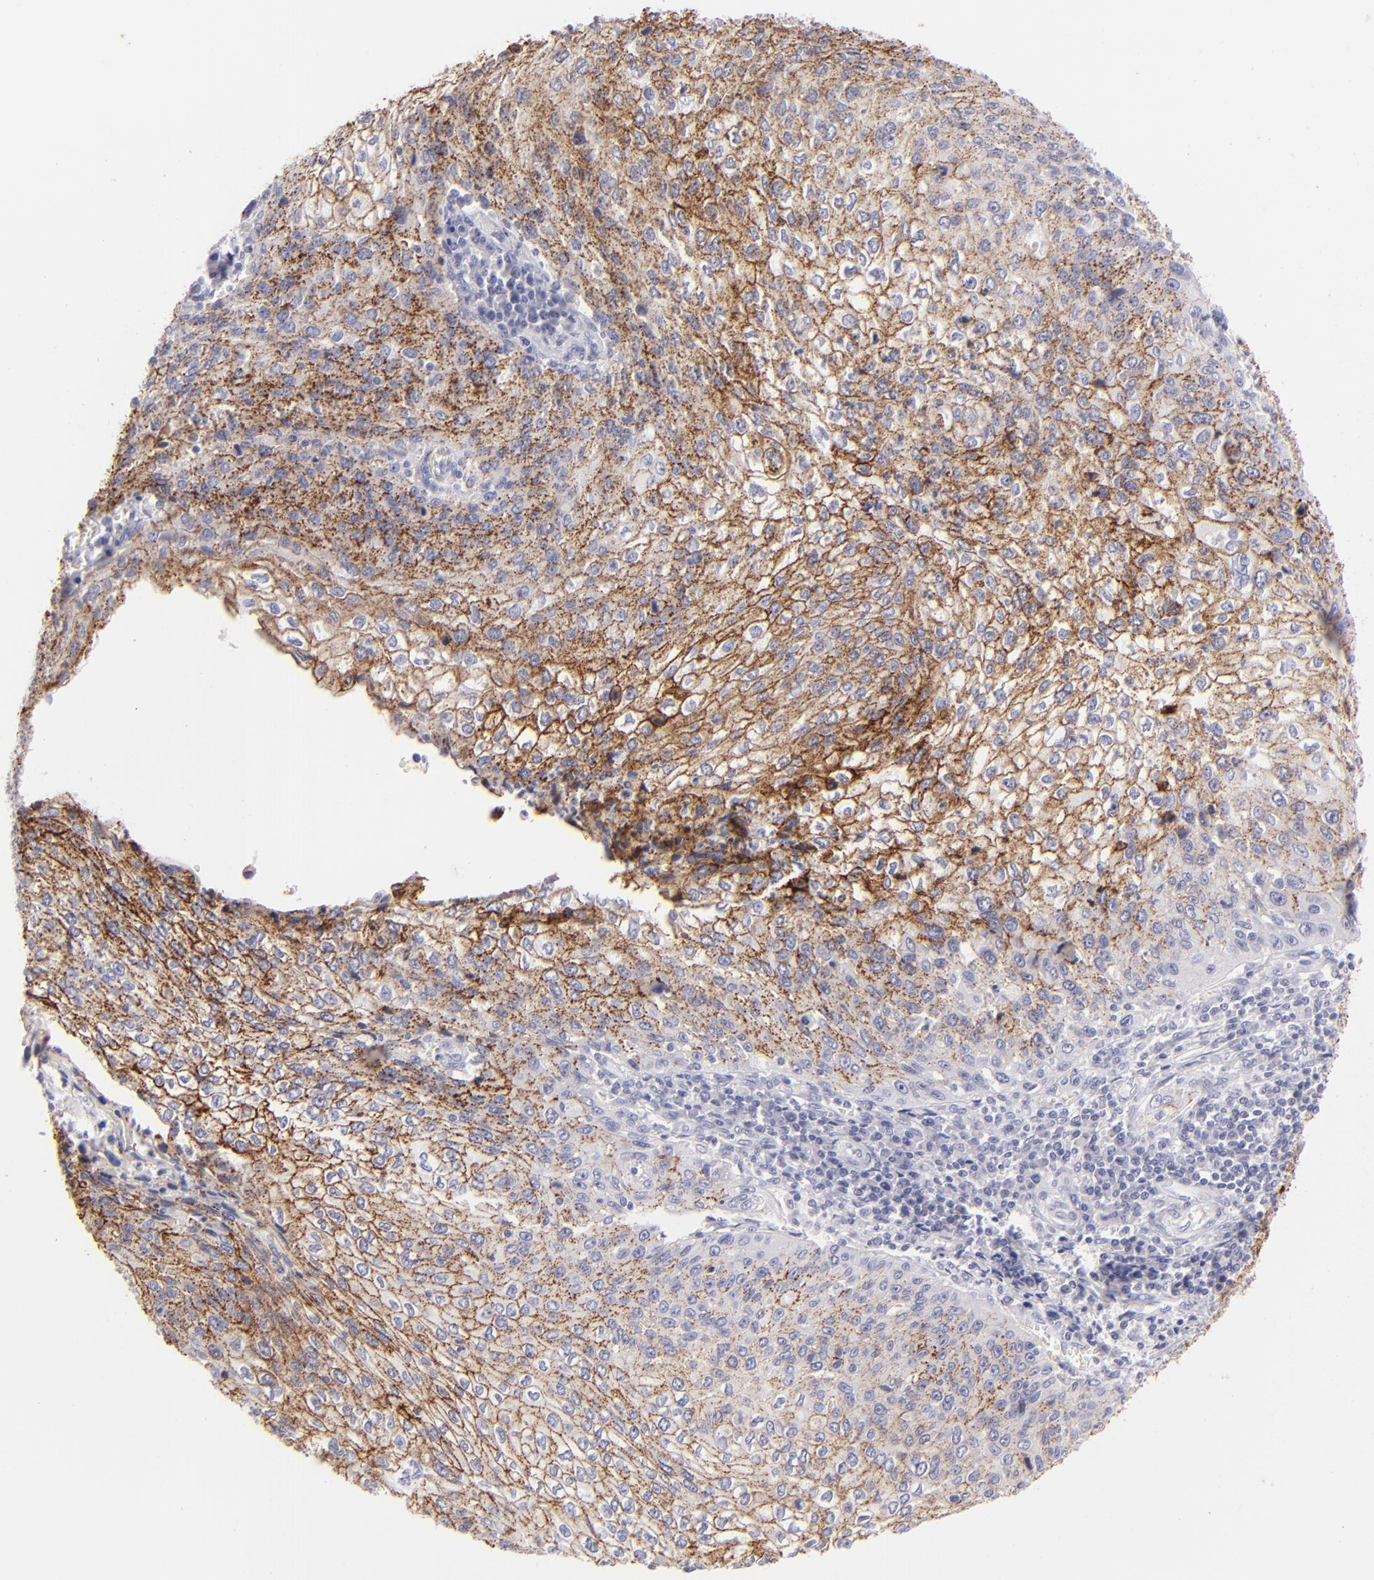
{"staining": {"intensity": "strong", "quantity": "25%-75%", "location": "cytoplasmic/membranous"}, "tissue": "cervical cancer", "cell_type": "Tumor cells", "image_type": "cancer", "snomed": [{"axis": "morphology", "description": "Squamous cell carcinoma, NOS"}, {"axis": "topography", "description": "Cervix"}], "caption": "DAB (3,3'-diaminobenzidine) immunohistochemical staining of cervical cancer (squamous cell carcinoma) demonstrates strong cytoplasmic/membranous protein positivity in approximately 25%-75% of tumor cells.", "gene": "CLDN4", "patient": {"sex": "female", "age": 32}}